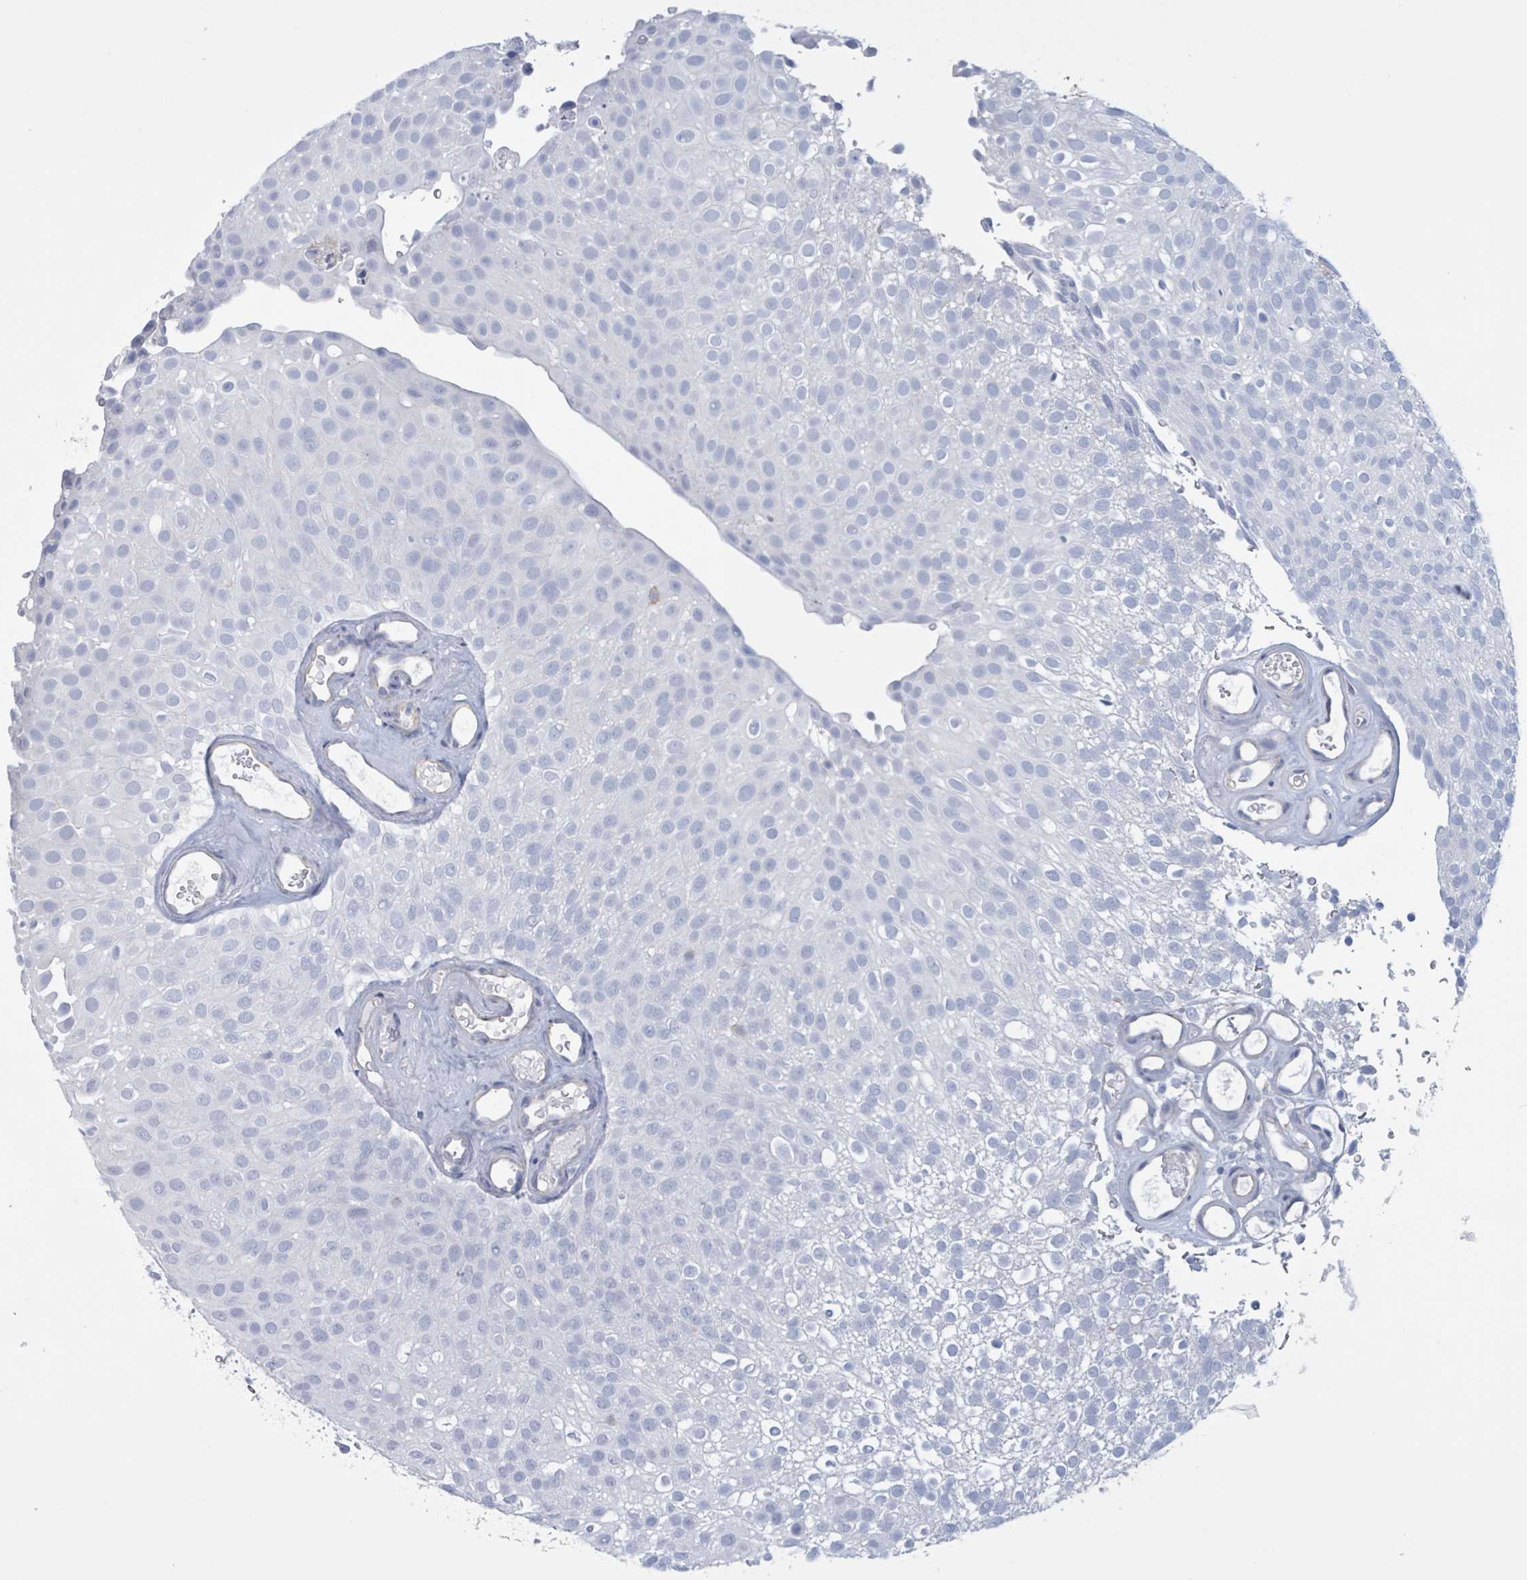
{"staining": {"intensity": "negative", "quantity": "none", "location": "none"}, "tissue": "urothelial cancer", "cell_type": "Tumor cells", "image_type": "cancer", "snomed": [{"axis": "morphology", "description": "Urothelial carcinoma, Low grade"}, {"axis": "topography", "description": "Urinary bladder"}], "caption": "High power microscopy photomicrograph of an immunohistochemistry image of urothelial cancer, revealing no significant expression in tumor cells.", "gene": "CT45A5", "patient": {"sex": "male", "age": 78}}